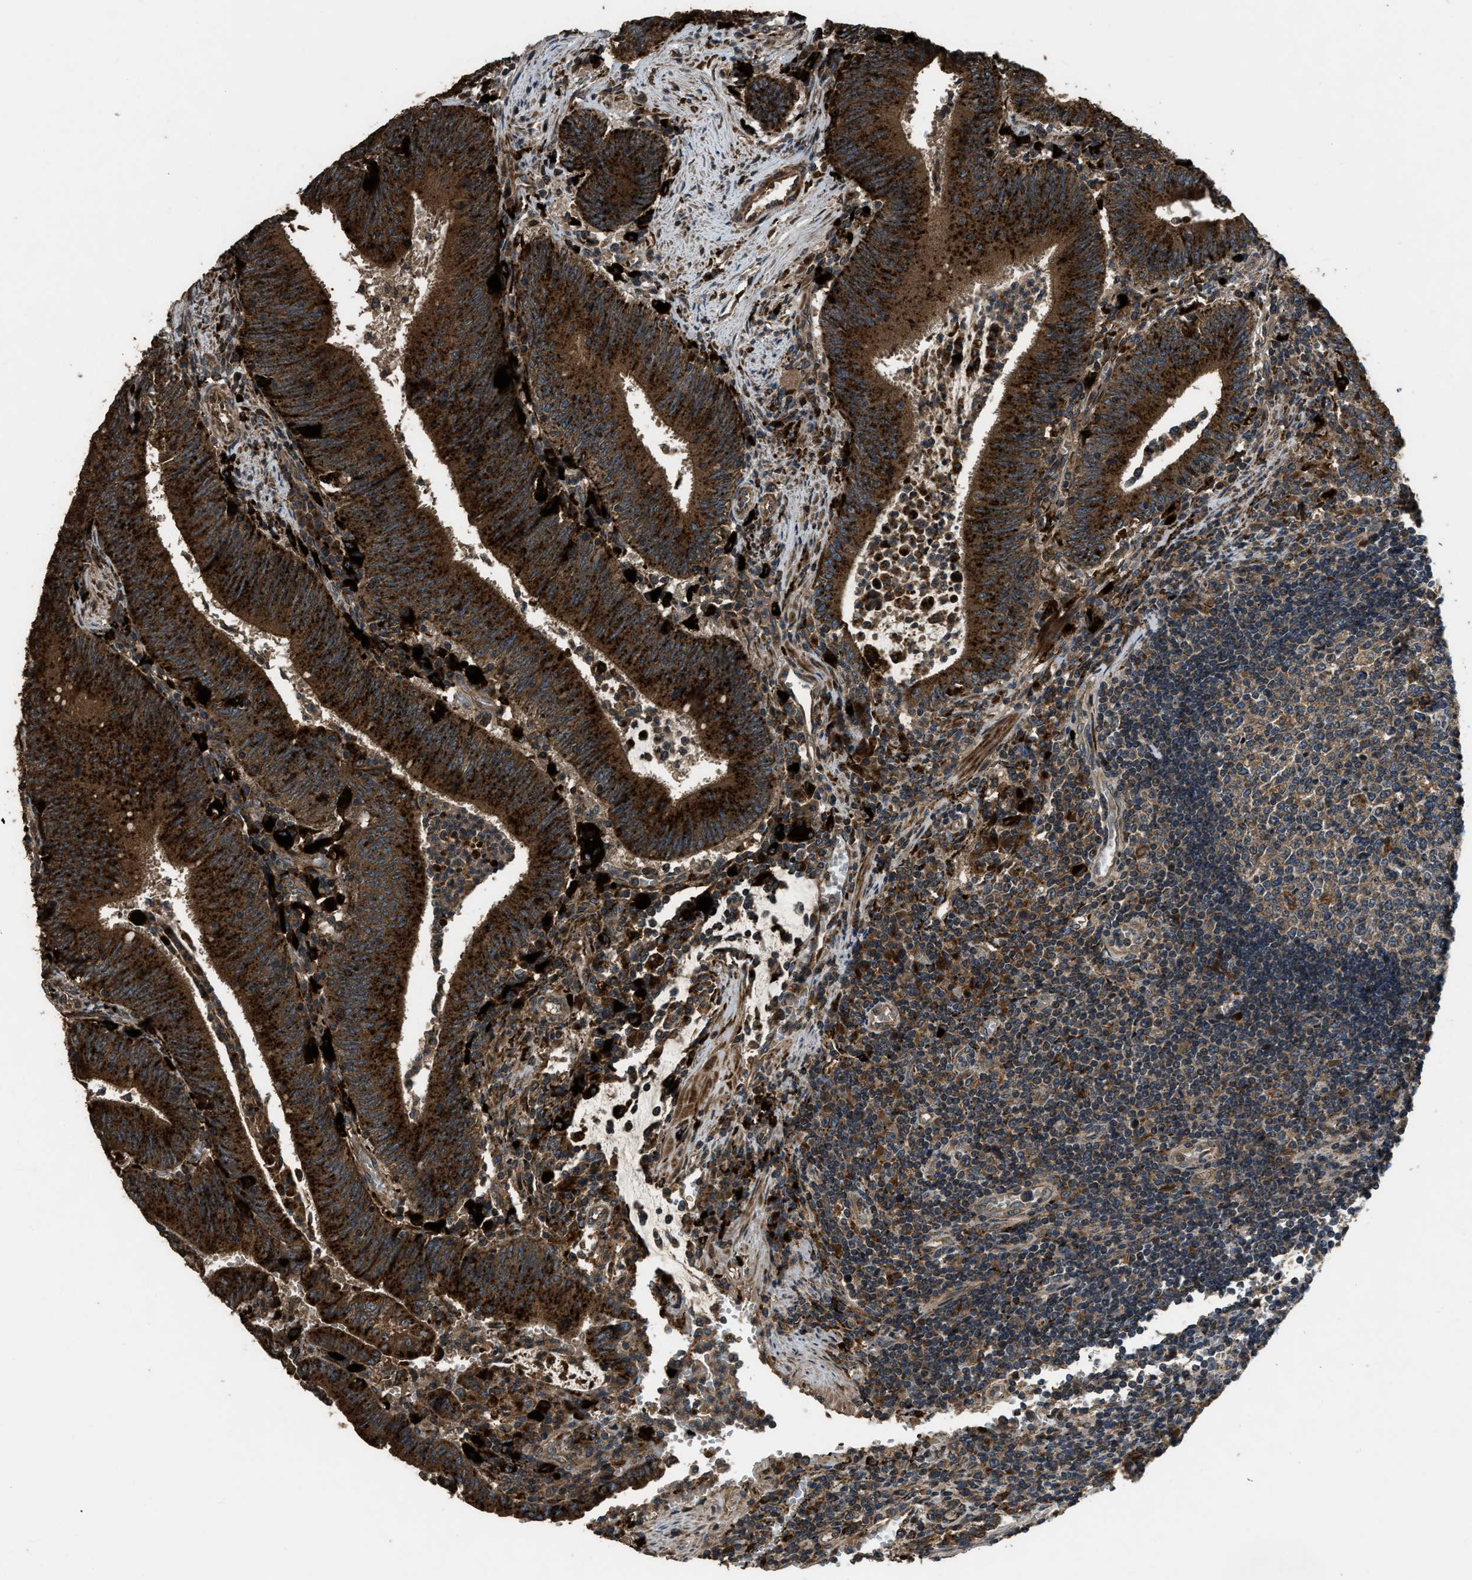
{"staining": {"intensity": "strong", "quantity": ">75%", "location": "cytoplasmic/membranous"}, "tissue": "colorectal cancer", "cell_type": "Tumor cells", "image_type": "cancer", "snomed": [{"axis": "morphology", "description": "Normal tissue, NOS"}, {"axis": "morphology", "description": "Adenocarcinoma, NOS"}, {"axis": "topography", "description": "Rectum"}], "caption": "Immunohistochemical staining of adenocarcinoma (colorectal) exhibits high levels of strong cytoplasmic/membranous protein staining in about >75% of tumor cells.", "gene": "GGH", "patient": {"sex": "female", "age": 66}}